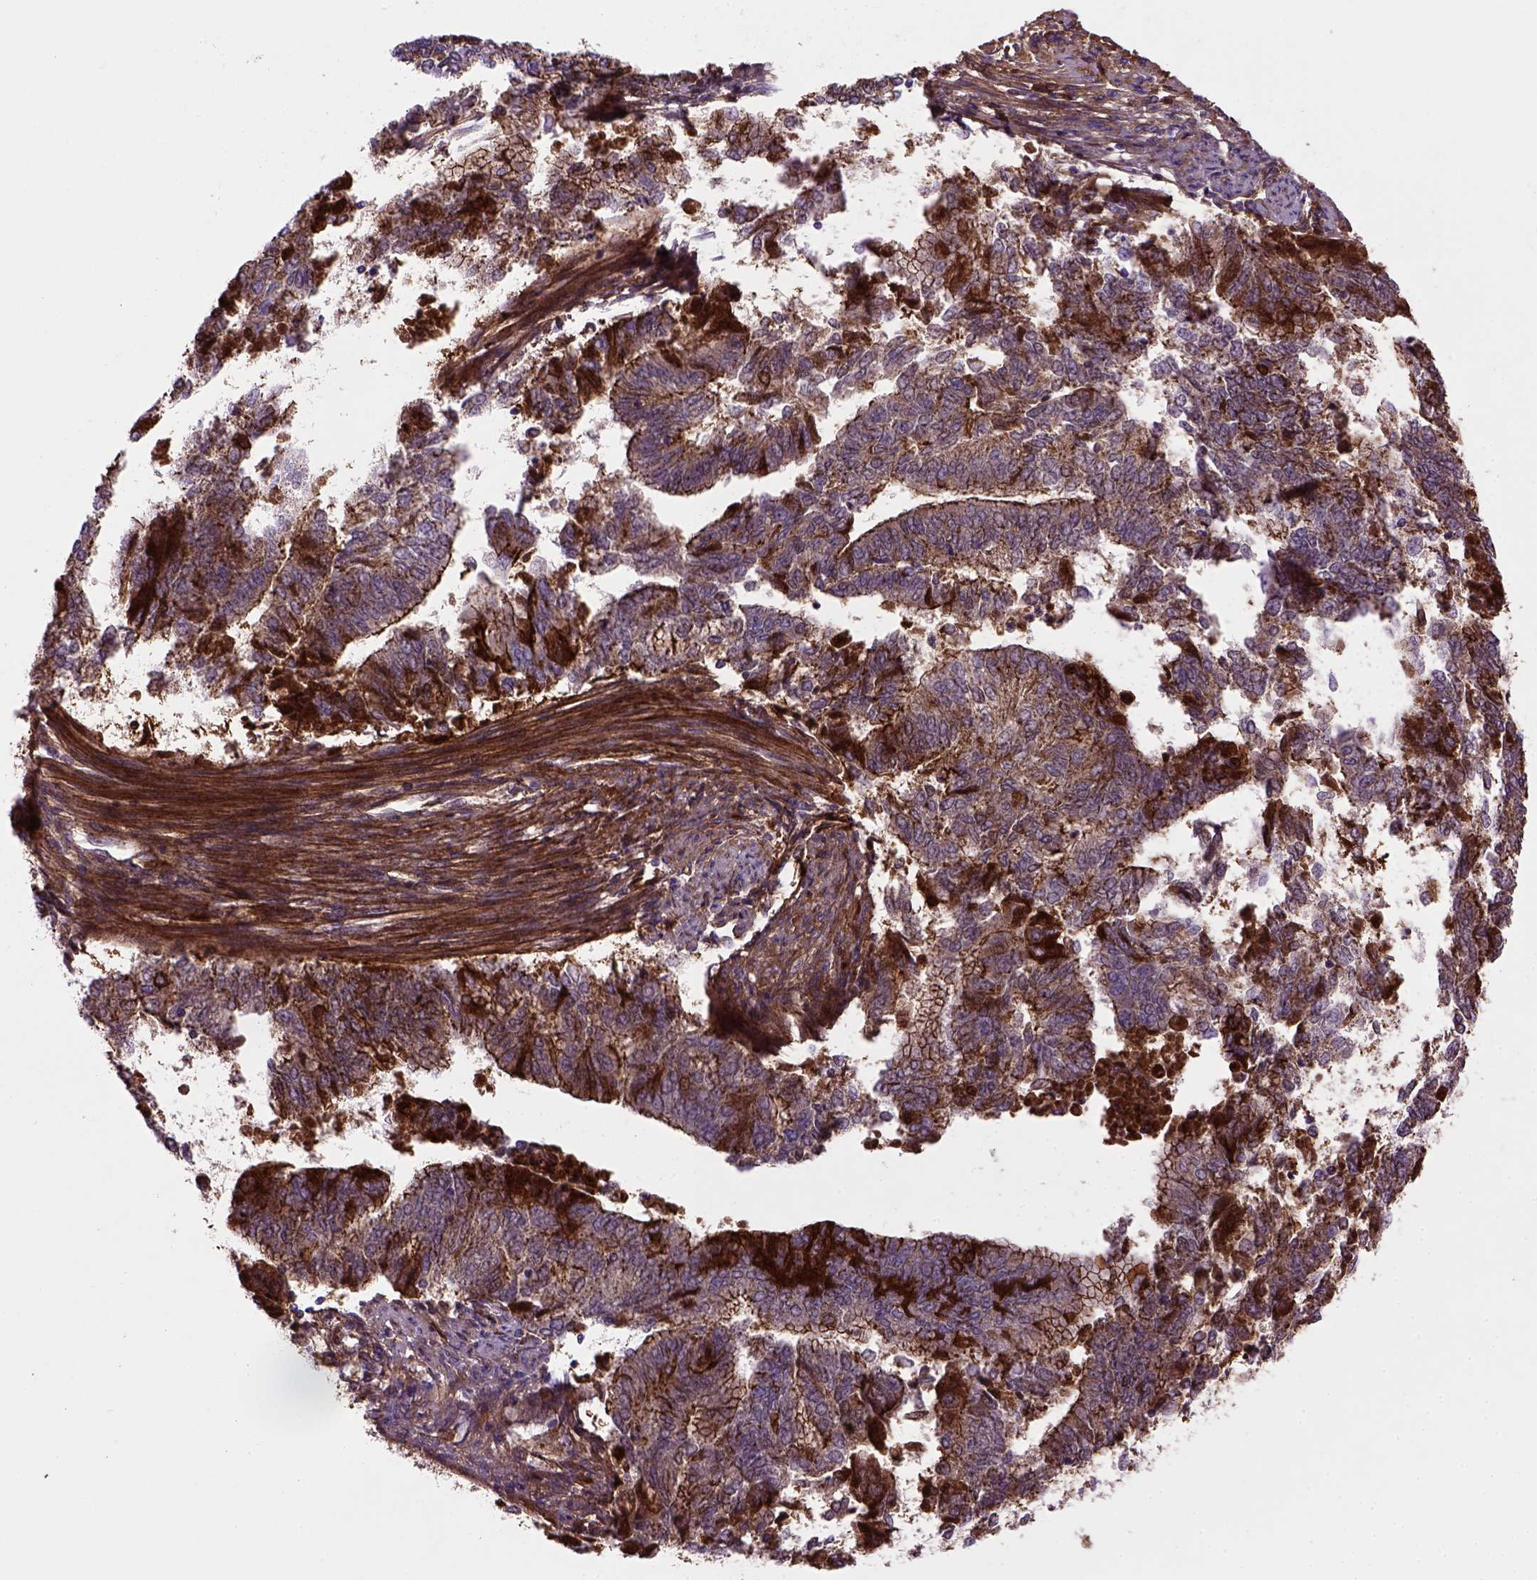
{"staining": {"intensity": "strong", "quantity": ">75%", "location": "cytoplasmic/membranous"}, "tissue": "endometrial cancer", "cell_type": "Tumor cells", "image_type": "cancer", "snomed": [{"axis": "morphology", "description": "Adenocarcinoma, NOS"}, {"axis": "topography", "description": "Endometrium"}], "caption": "Endometrial adenocarcinoma tissue shows strong cytoplasmic/membranous expression in approximately >75% of tumor cells, visualized by immunohistochemistry. (brown staining indicates protein expression, while blue staining denotes nuclei).", "gene": "CDH1", "patient": {"sex": "female", "age": 65}}